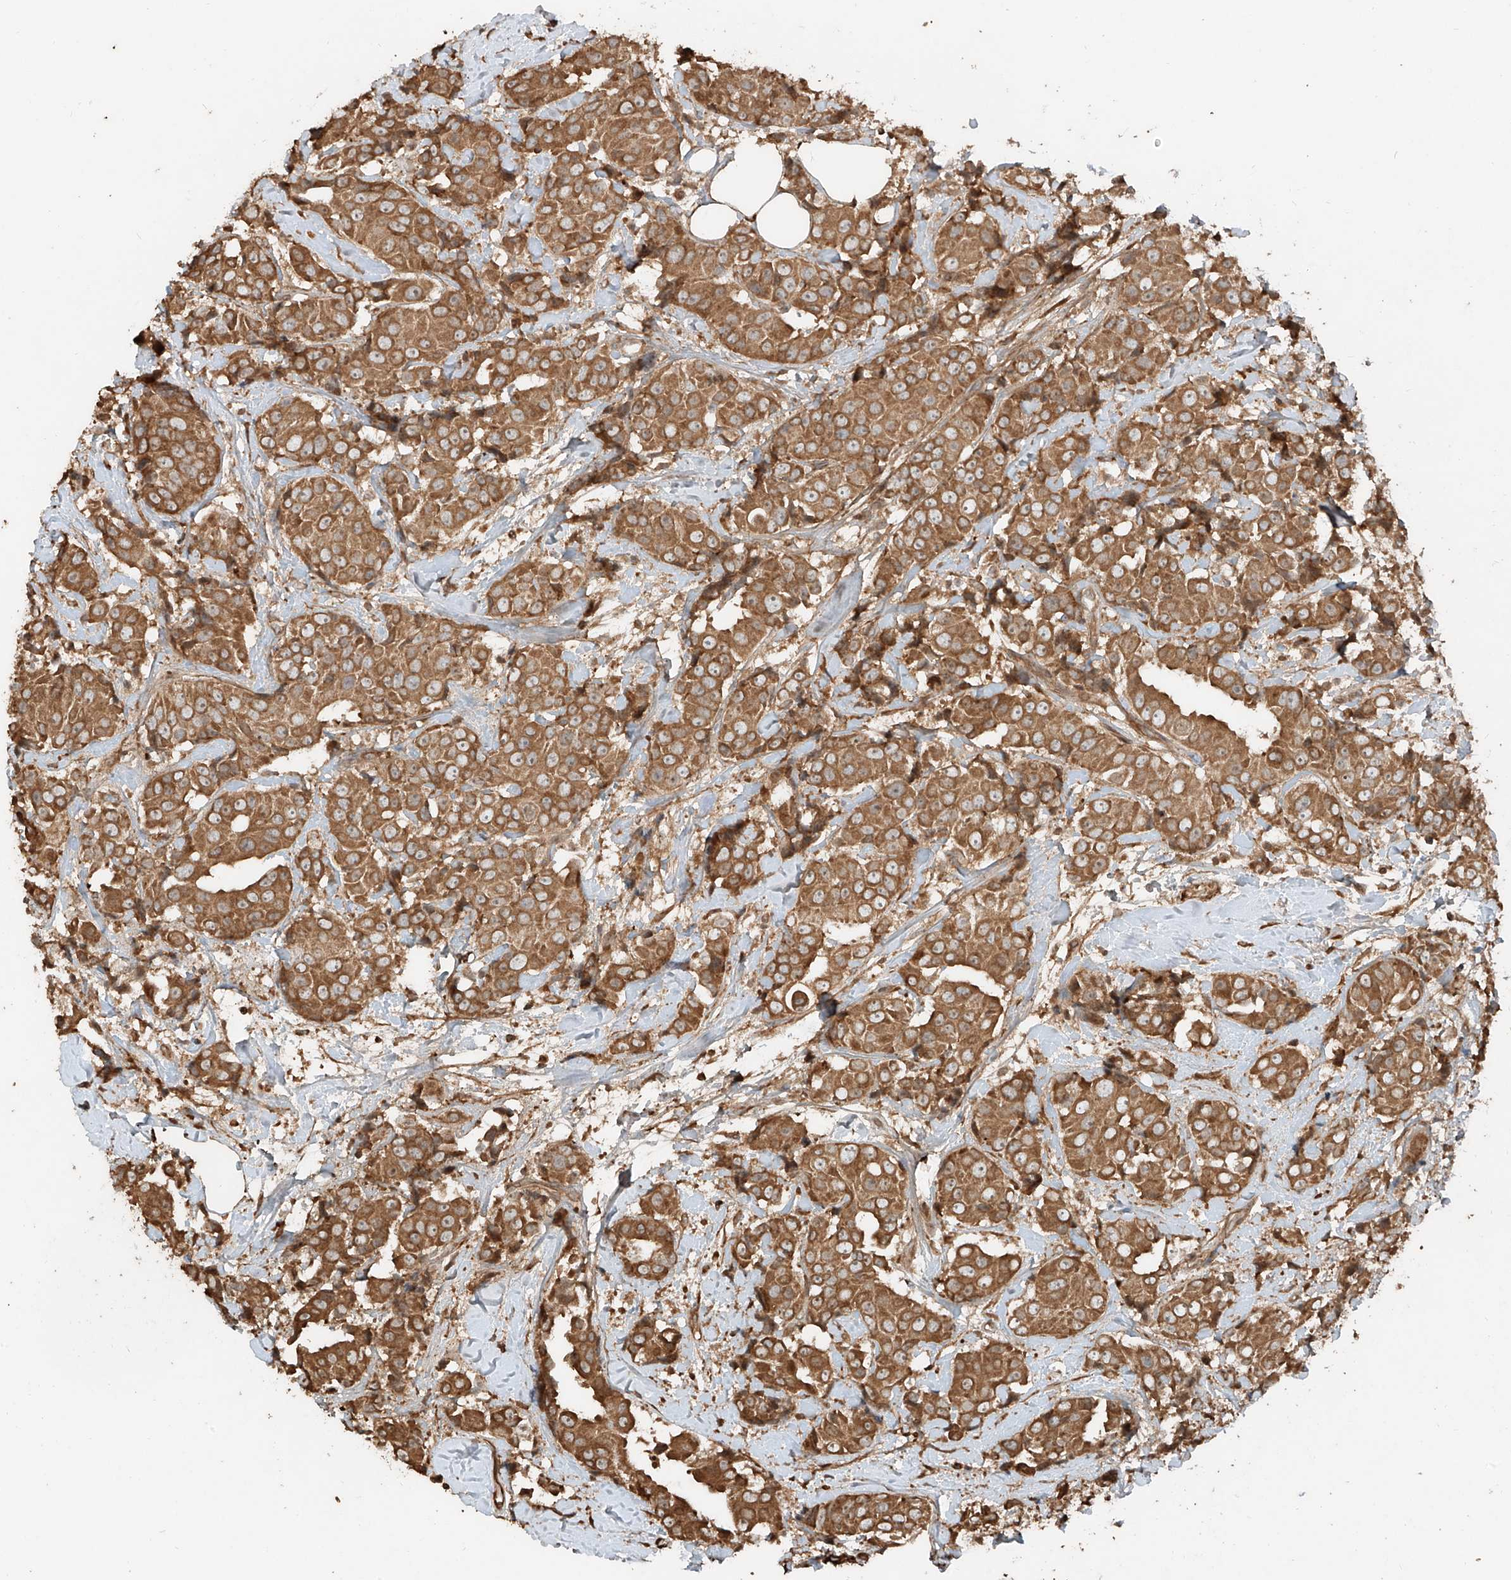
{"staining": {"intensity": "moderate", "quantity": ">75%", "location": "cytoplasmic/membranous"}, "tissue": "breast cancer", "cell_type": "Tumor cells", "image_type": "cancer", "snomed": [{"axis": "morphology", "description": "Normal tissue, NOS"}, {"axis": "morphology", "description": "Duct carcinoma"}, {"axis": "topography", "description": "Breast"}], "caption": "DAB (3,3'-diaminobenzidine) immunohistochemical staining of human breast cancer exhibits moderate cytoplasmic/membranous protein staining in about >75% of tumor cells. (brown staining indicates protein expression, while blue staining denotes nuclei).", "gene": "ANKZF1", "patient": {"sex": "female", "age": 39}}